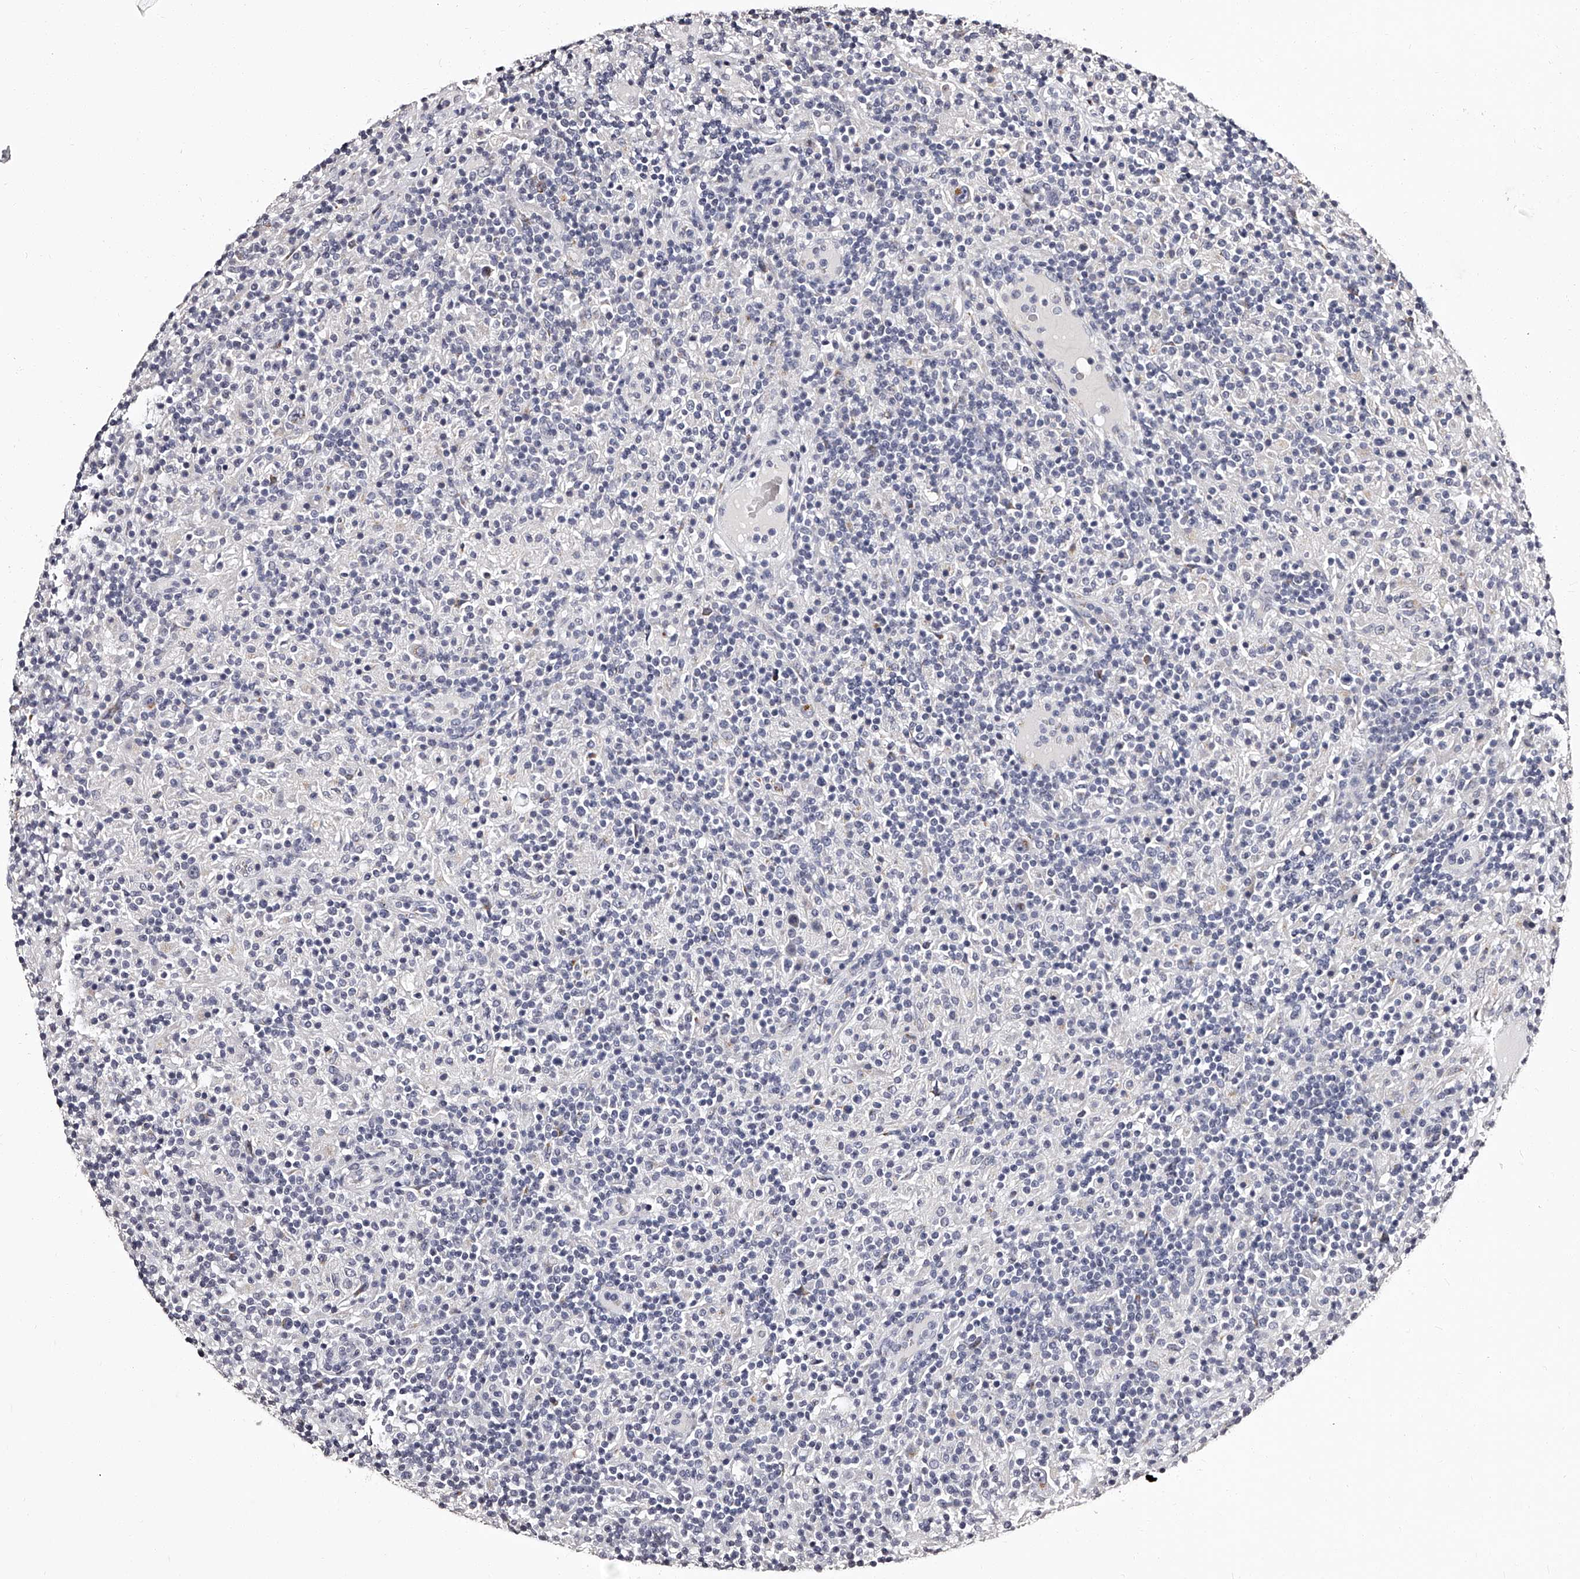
{"staining": {"intensity": "negative", "quantity": "none", "location": "none"}, "tissue": "lymphoma", "cell_type": "Tumor cells", "image_type": "cancer", "snomed": [{"axis": "morphology", "description": "Hodgkin's disease, NOS"}, {"axis": "topography", "description": "Lymph node"}], "caption": "This photomicrograph is of Hodgkin's disease stained with immunohistochemistry to label a protein in brown with the nuclei are counter-stained blue. There is no positivity in tumor cells. Nuclei are stained in blue.", "gene": "RSC1A1", "patient": {"sex": "male", "age": 70}}